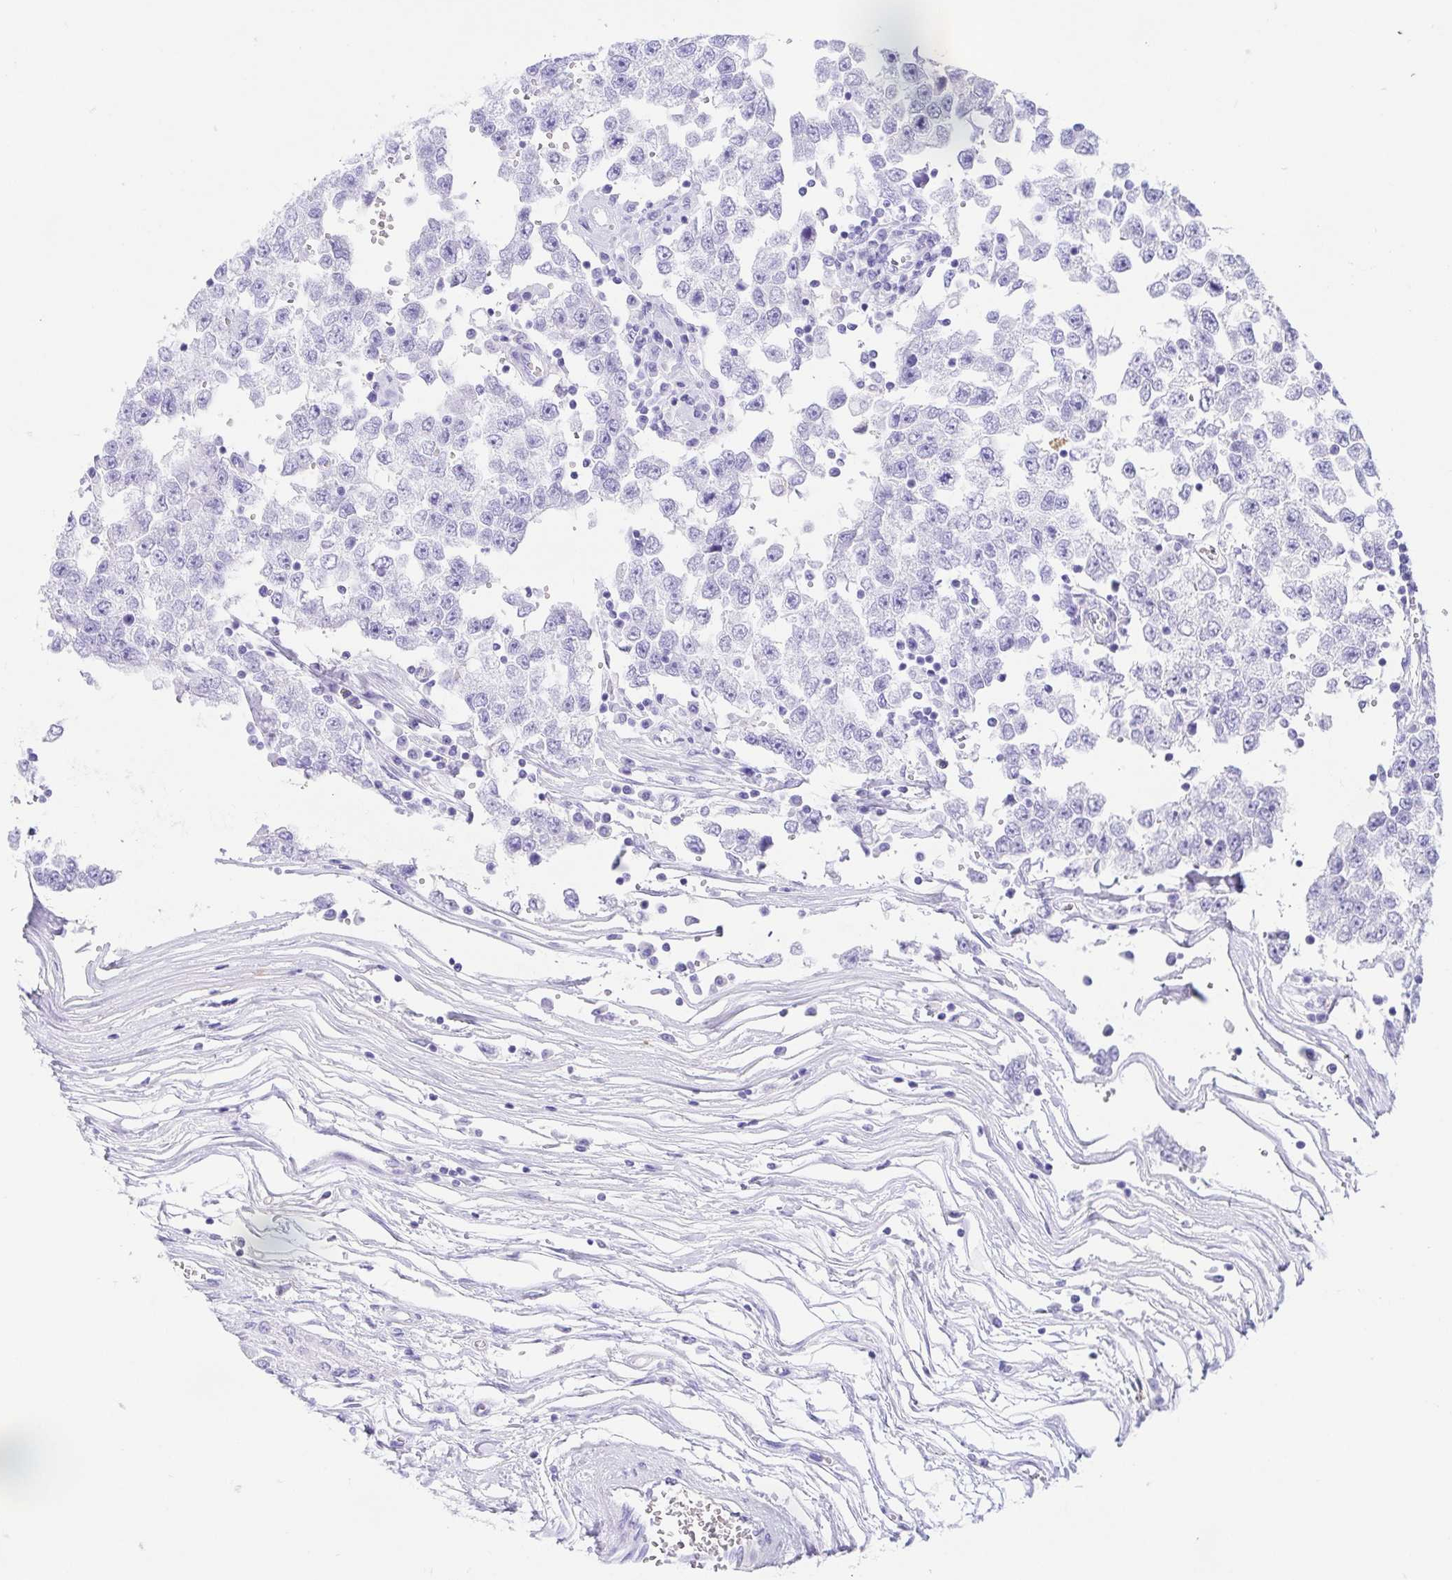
{"staining": {"intensity": "negative", "quantity": "none", "location": "none"}, "tissue": "testis cancer", "cell_type": "Tumor cells", "image_type": "cancer", "snomed": [{"axis": "morphology", "description": "Seminoma, NOS"}, {"axis": "topography", "description": "Testis"}], "caption": "The immunohistochemistry histopathology image has no significant positivity in tumor cells of testis cancer tissue. (Stains: DAB (3,3'-diaminobenzidine) IHC with hematoxylin counter stain, Microscopy: brightfield microscopy at high magnification).", "gene": "GKN1", "patient": {"sex": "male", "age": 34}}